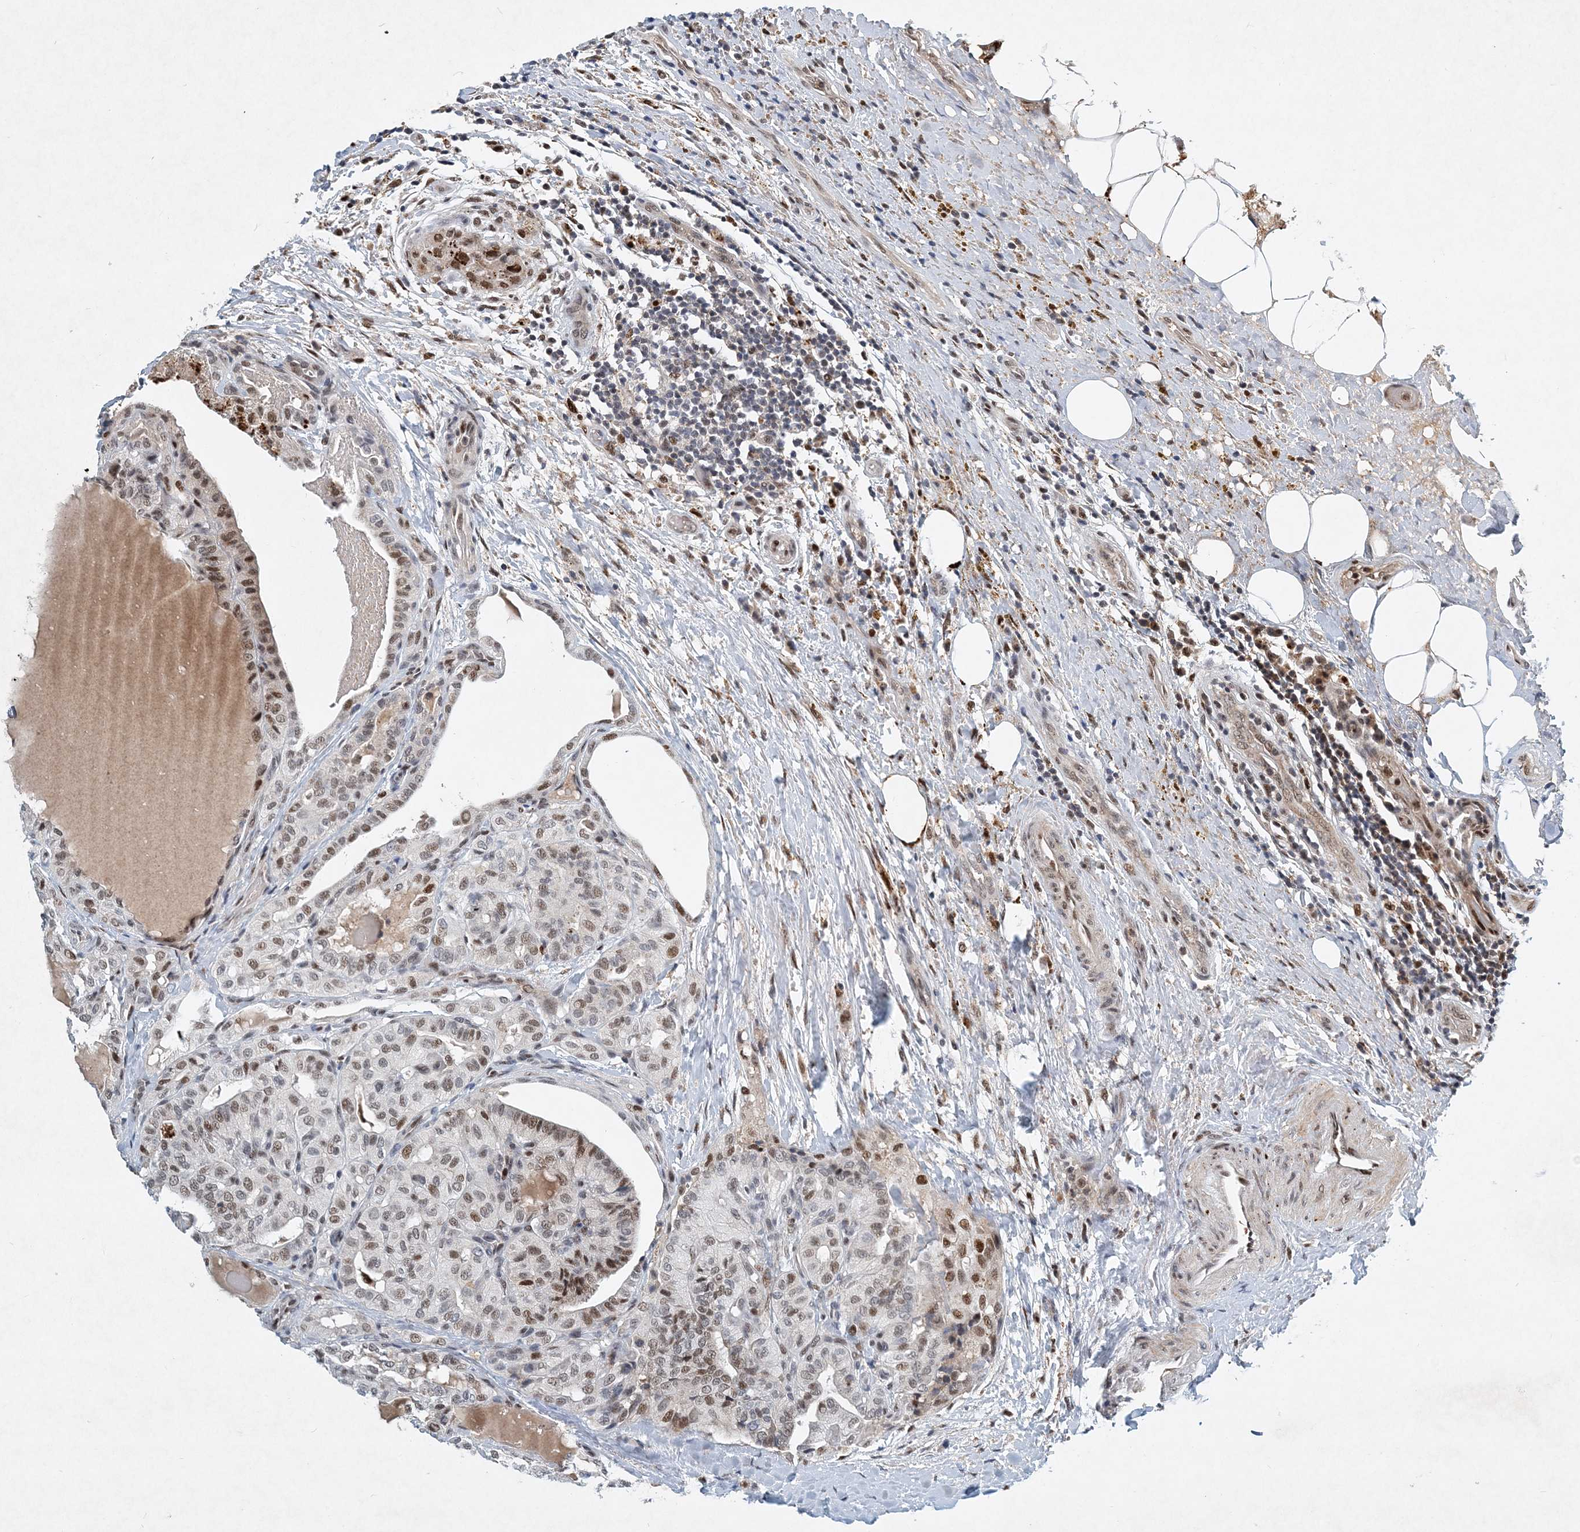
{"staining": {"intensity": "moderate", "quantity": "25%-75%", "location": "nuclear"}, "tissue": "thyroid cancer", "cell_type": "Tumor cells", "image_type": "cancer", "snomed": [{"axis": "morphology", "description": "Papillary adenocarcinoma, NOS"}, {"axis": "topography", "description": "Thyroid gland"}], "caption": "Tumor cells reveal moderate nuclear staining in about 25%-75% of cells in thyroid cancer.", "gene": "KPNA4", "patient": {"sex": "male", "age": 77}}